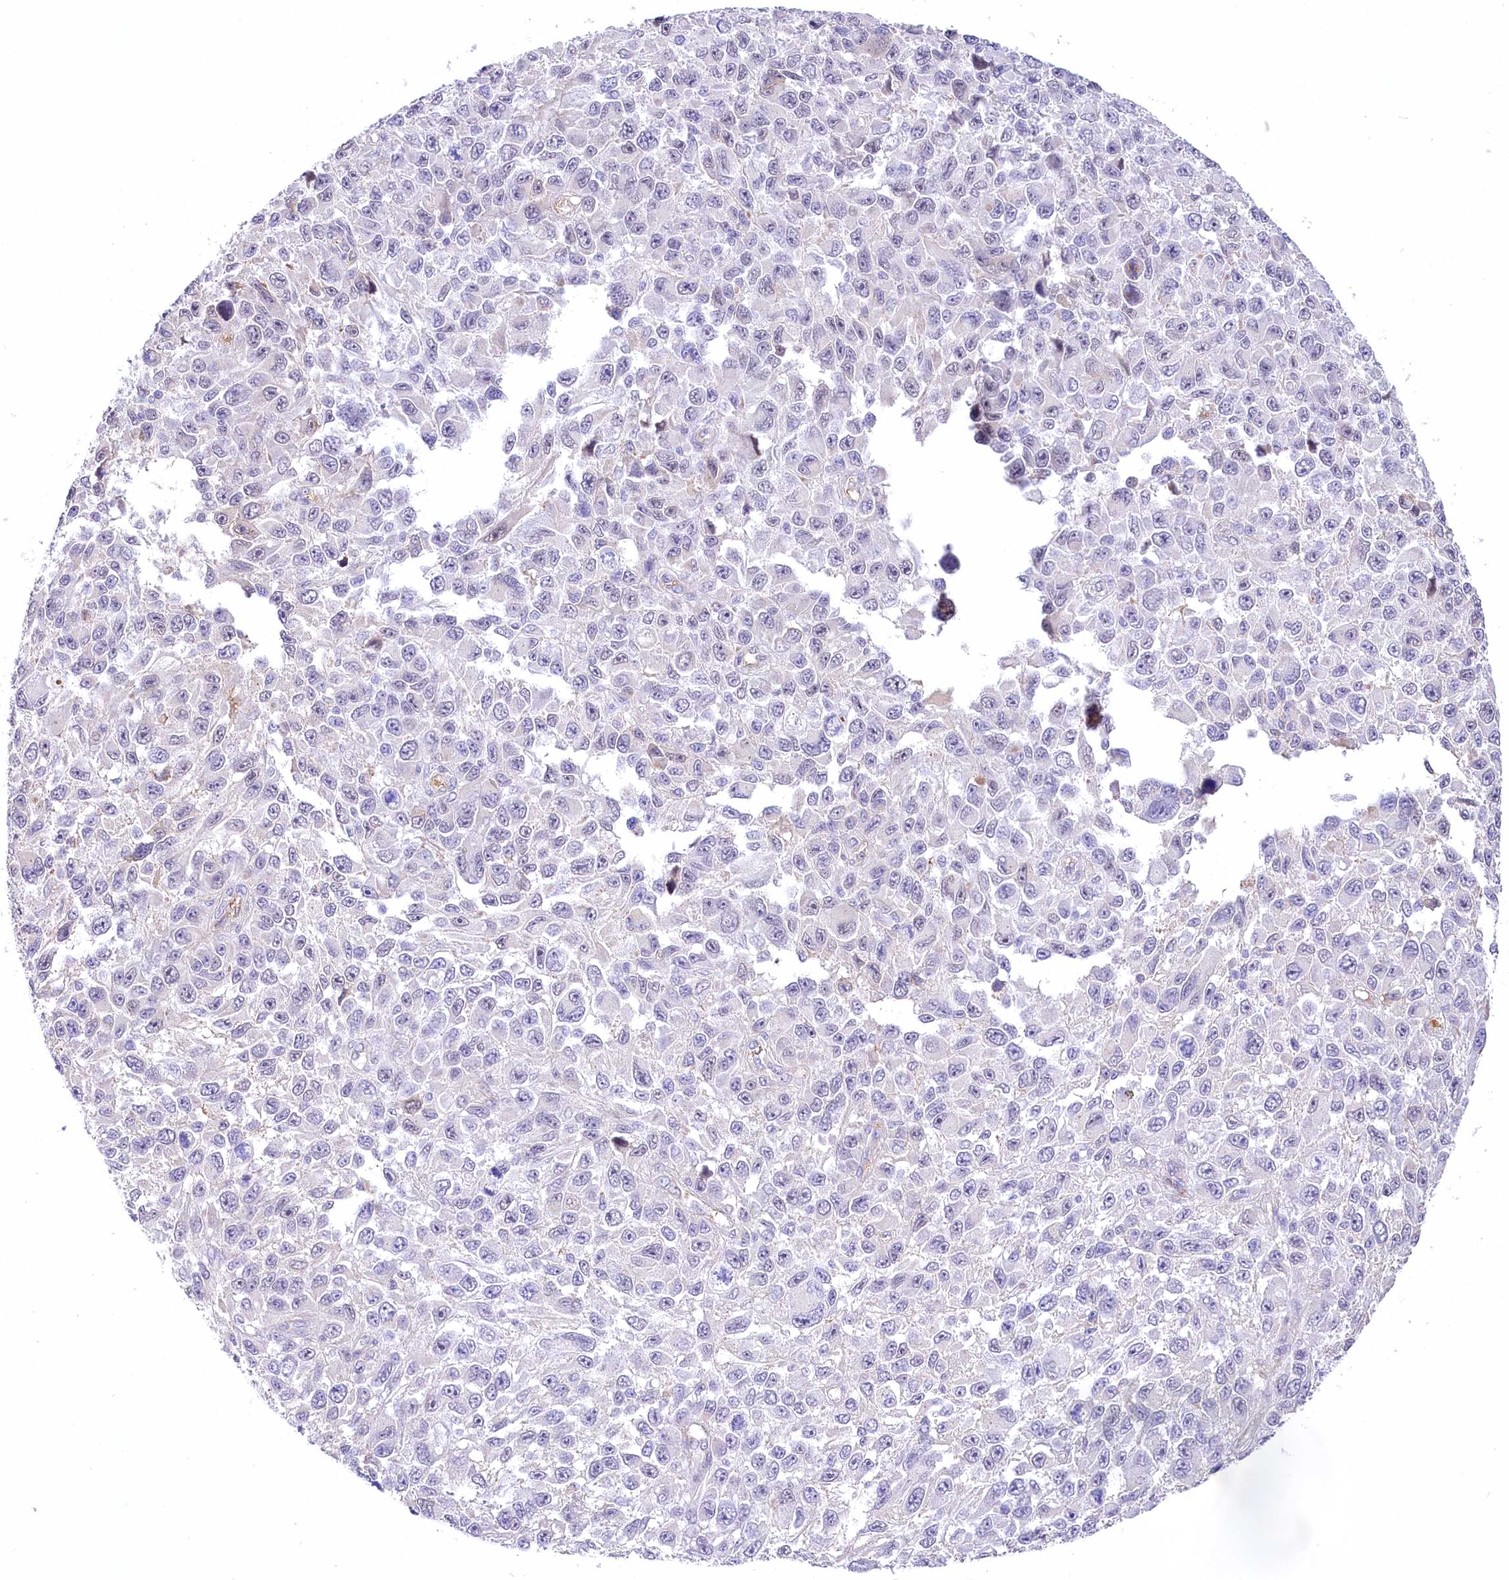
{"staining": {"intensity": "negative", "quantity": "none", "location": "none"}, "tissue": "melanoma", "cell_type": "Tumor cells", "image_type": "cancer", "snomed": [{"axis": "morphology", "description": "Malignant melanoma, NOS"}, {"axis": "topography", "description": "Skin"}], "caption": "Photomicrograph shows no protein expression in tumor cells of malignant melanoma tissue. The staining is performed using DAB brown chromogen with nuclei counter-stained in using hematoxylin.", "gene": "CEP164", "patient": {"sex": "female", "age": 96}}